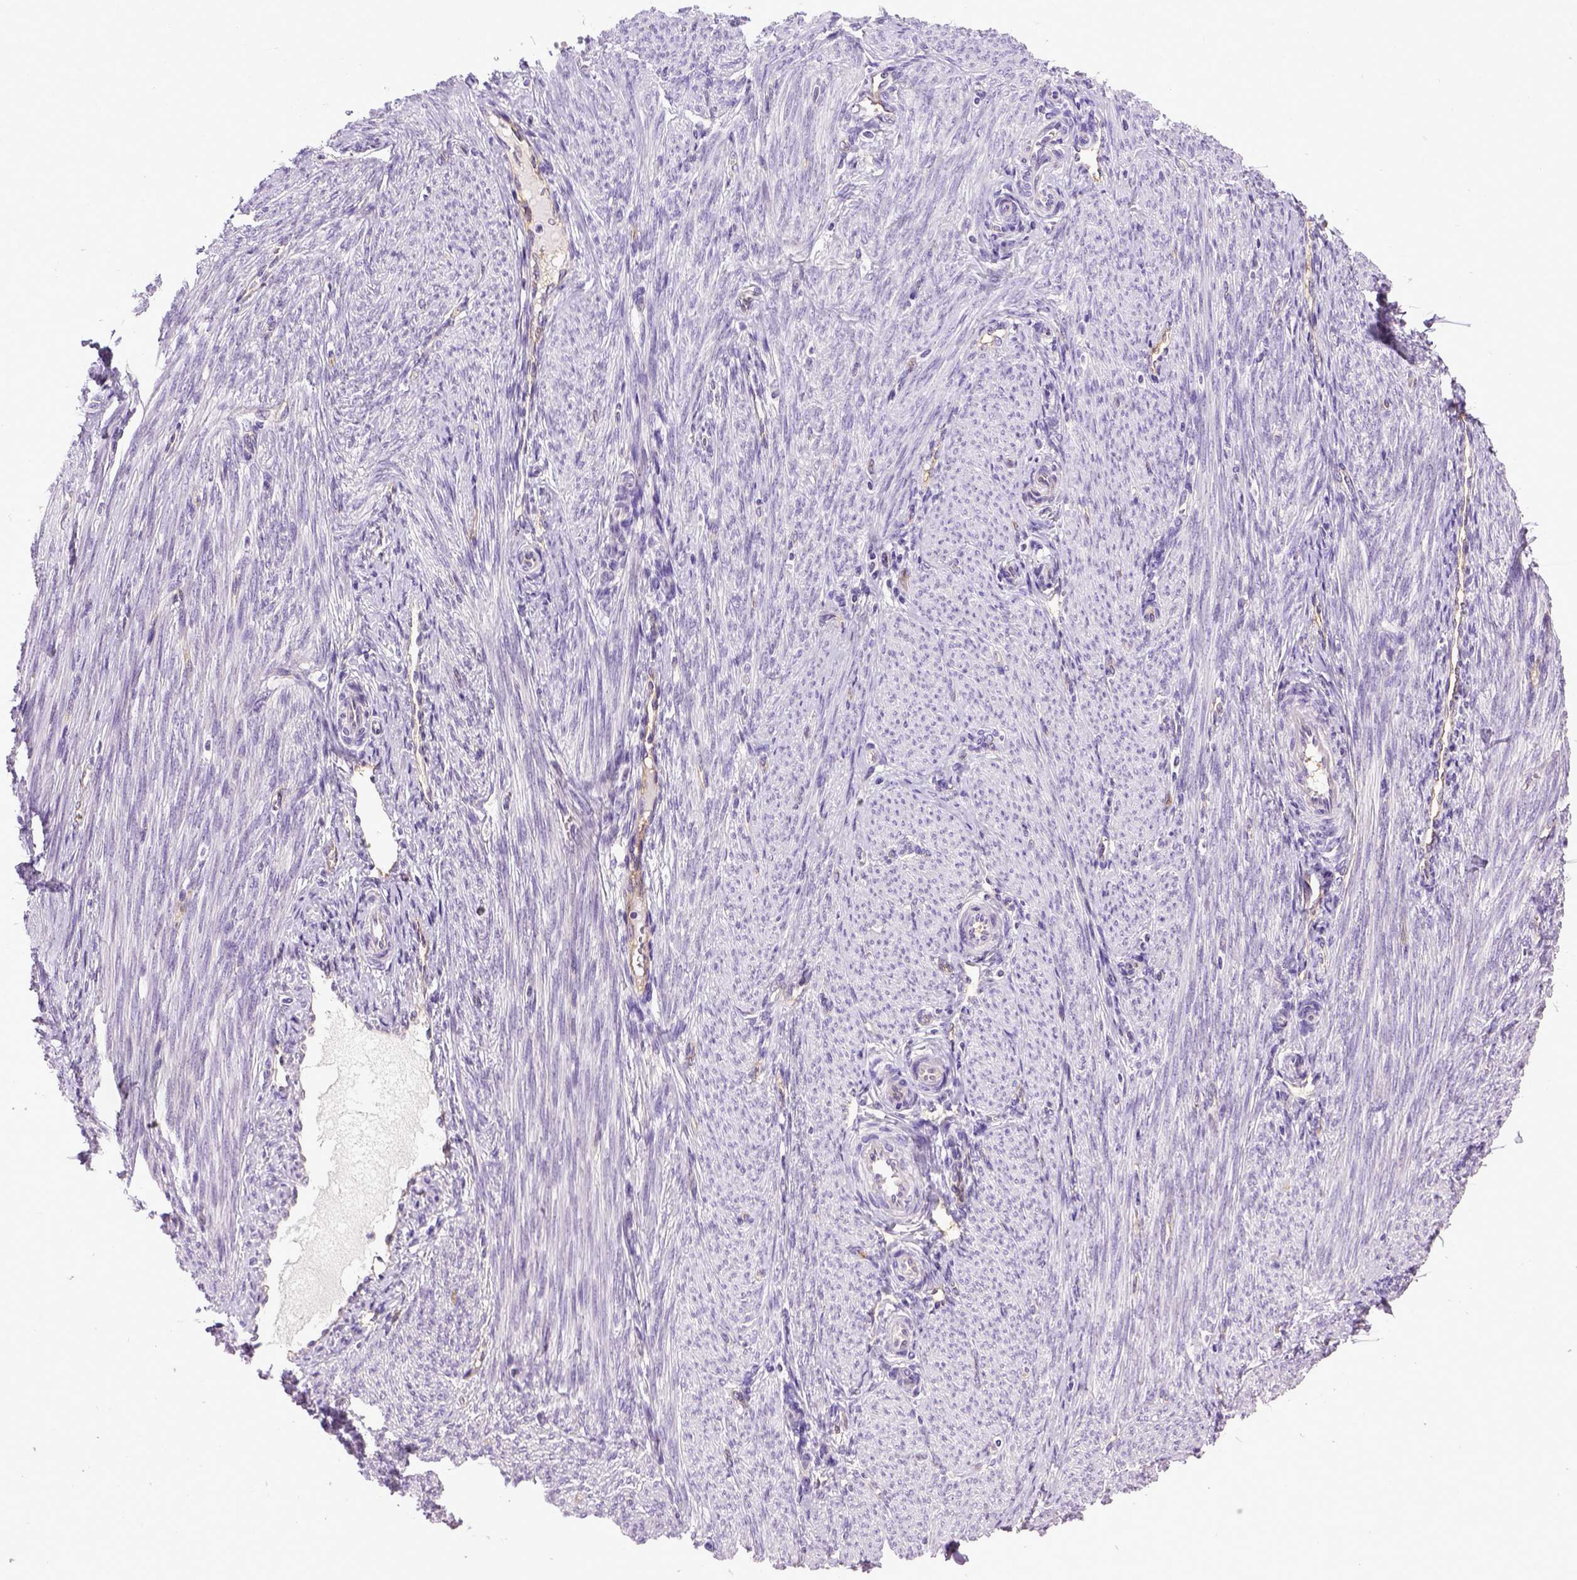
{"staining": {"intensity": "moderate", "quantity": "25%-75%", "location": "cytoplasmic/membranous"}, "tissue": "endometrium", "cell_type": "Cells in endometrial stroma", "image_type": "normal", "snomed": [{"axis": "morphology", "description": "Normal tissue, NOS"}, {"axis": "topography", "description": "Endometrium"}], "caption": "Cells in endometrial stroma show medium levels of moderate cytoplasmic/membranous staining in approximately 25%-75% of cells in normal endometrium.", "gene": "ENG", "patient": {"sex": "female", "age": 39}}